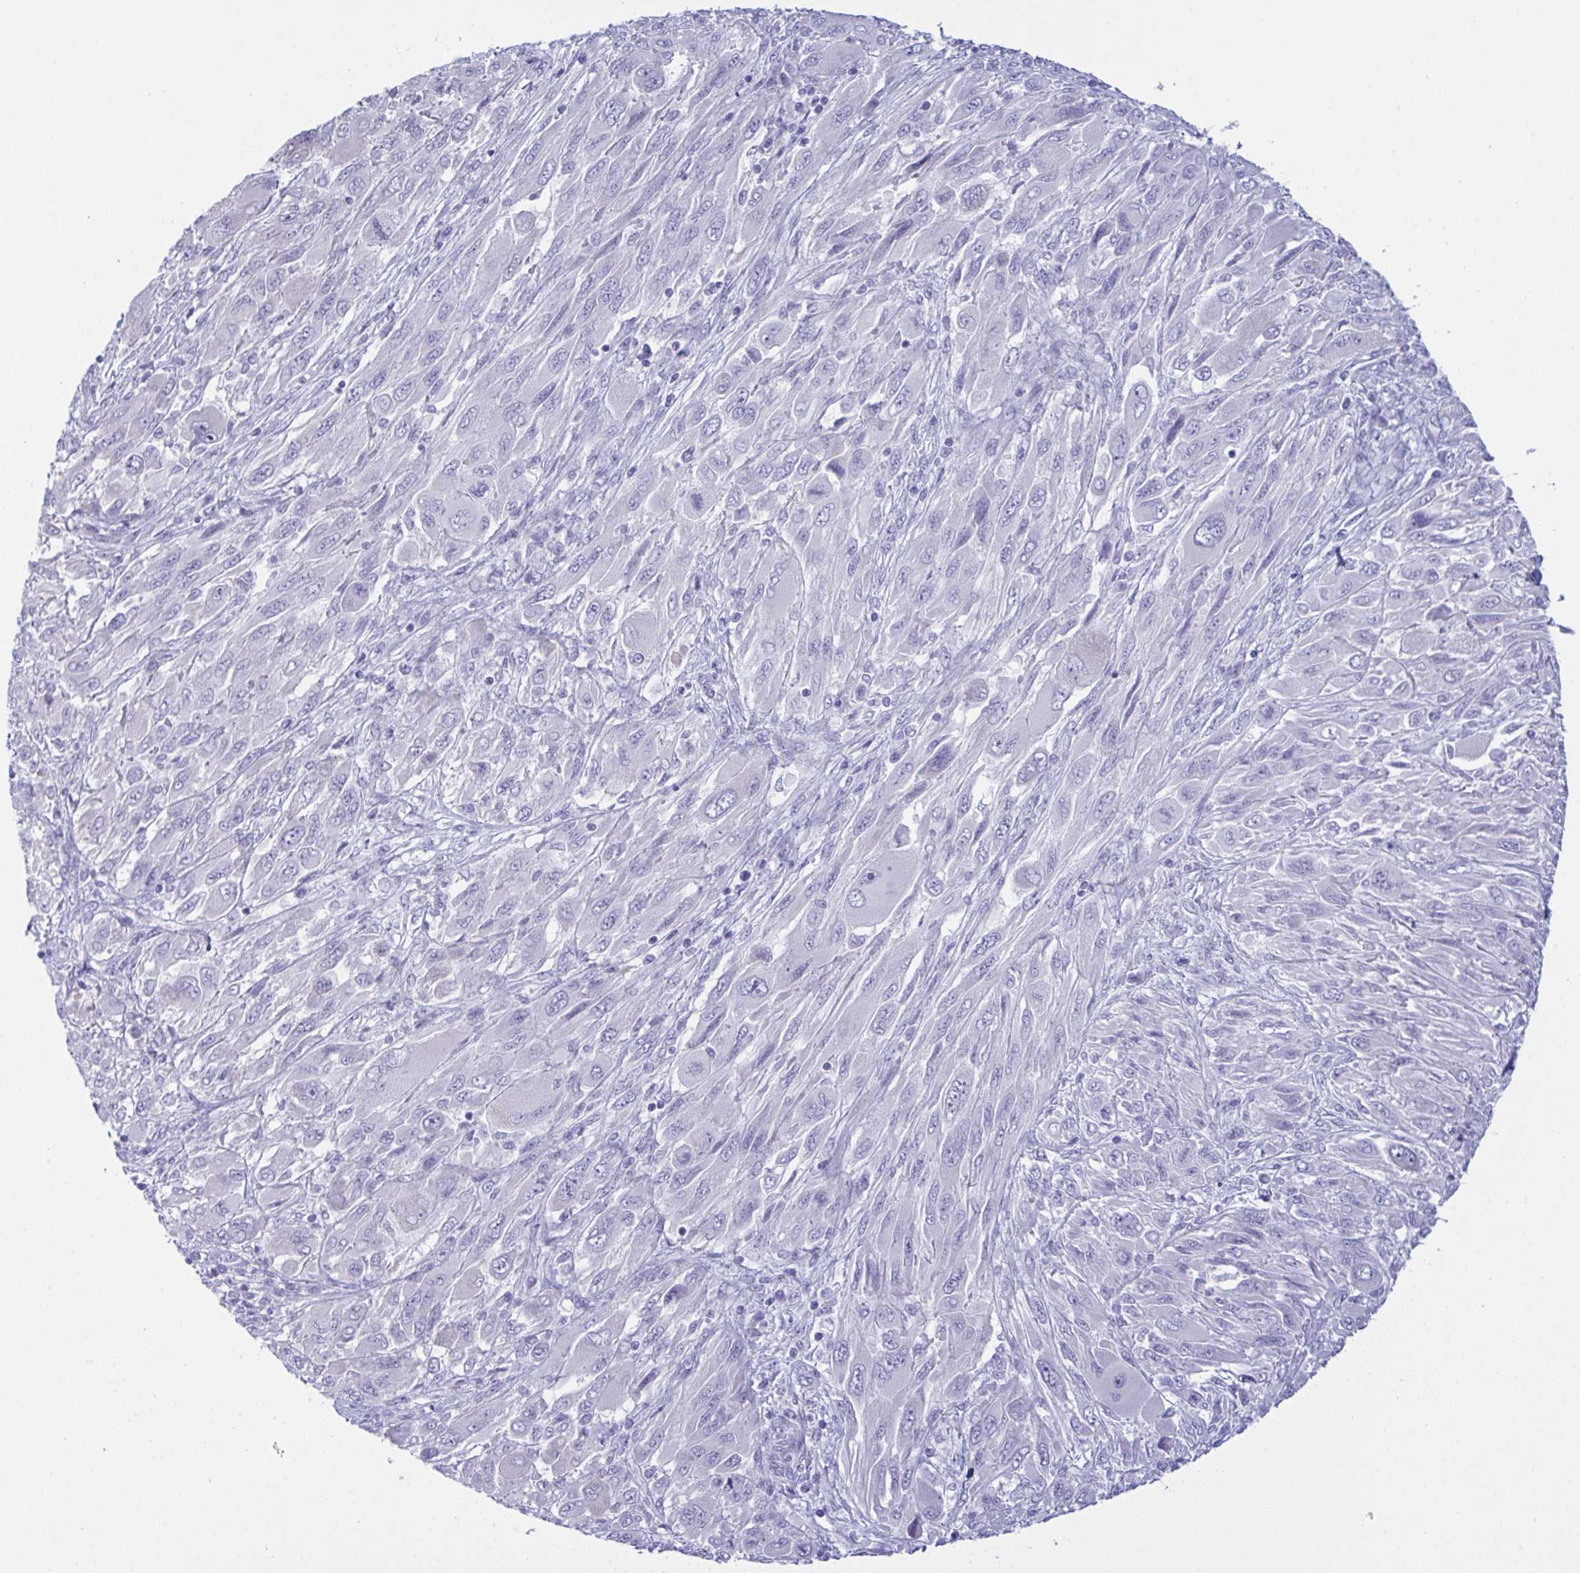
{"staining": {"intensity": "negative", "quantity": "none", "location": "none"}, "tissue": "melanoma", "cell_type": "Tumor cells", "image_type": "cancer", "snomed": [{"axis": "morphology", "description": "Malignant melanoma, NOS"}, {"axis": "topography", "description": "Skin"}], "caption": "Tumor cells show no significant protein expression in melanoma.", "gene": "ZNF684", "patient": {"sex": "female", "age": 91}}